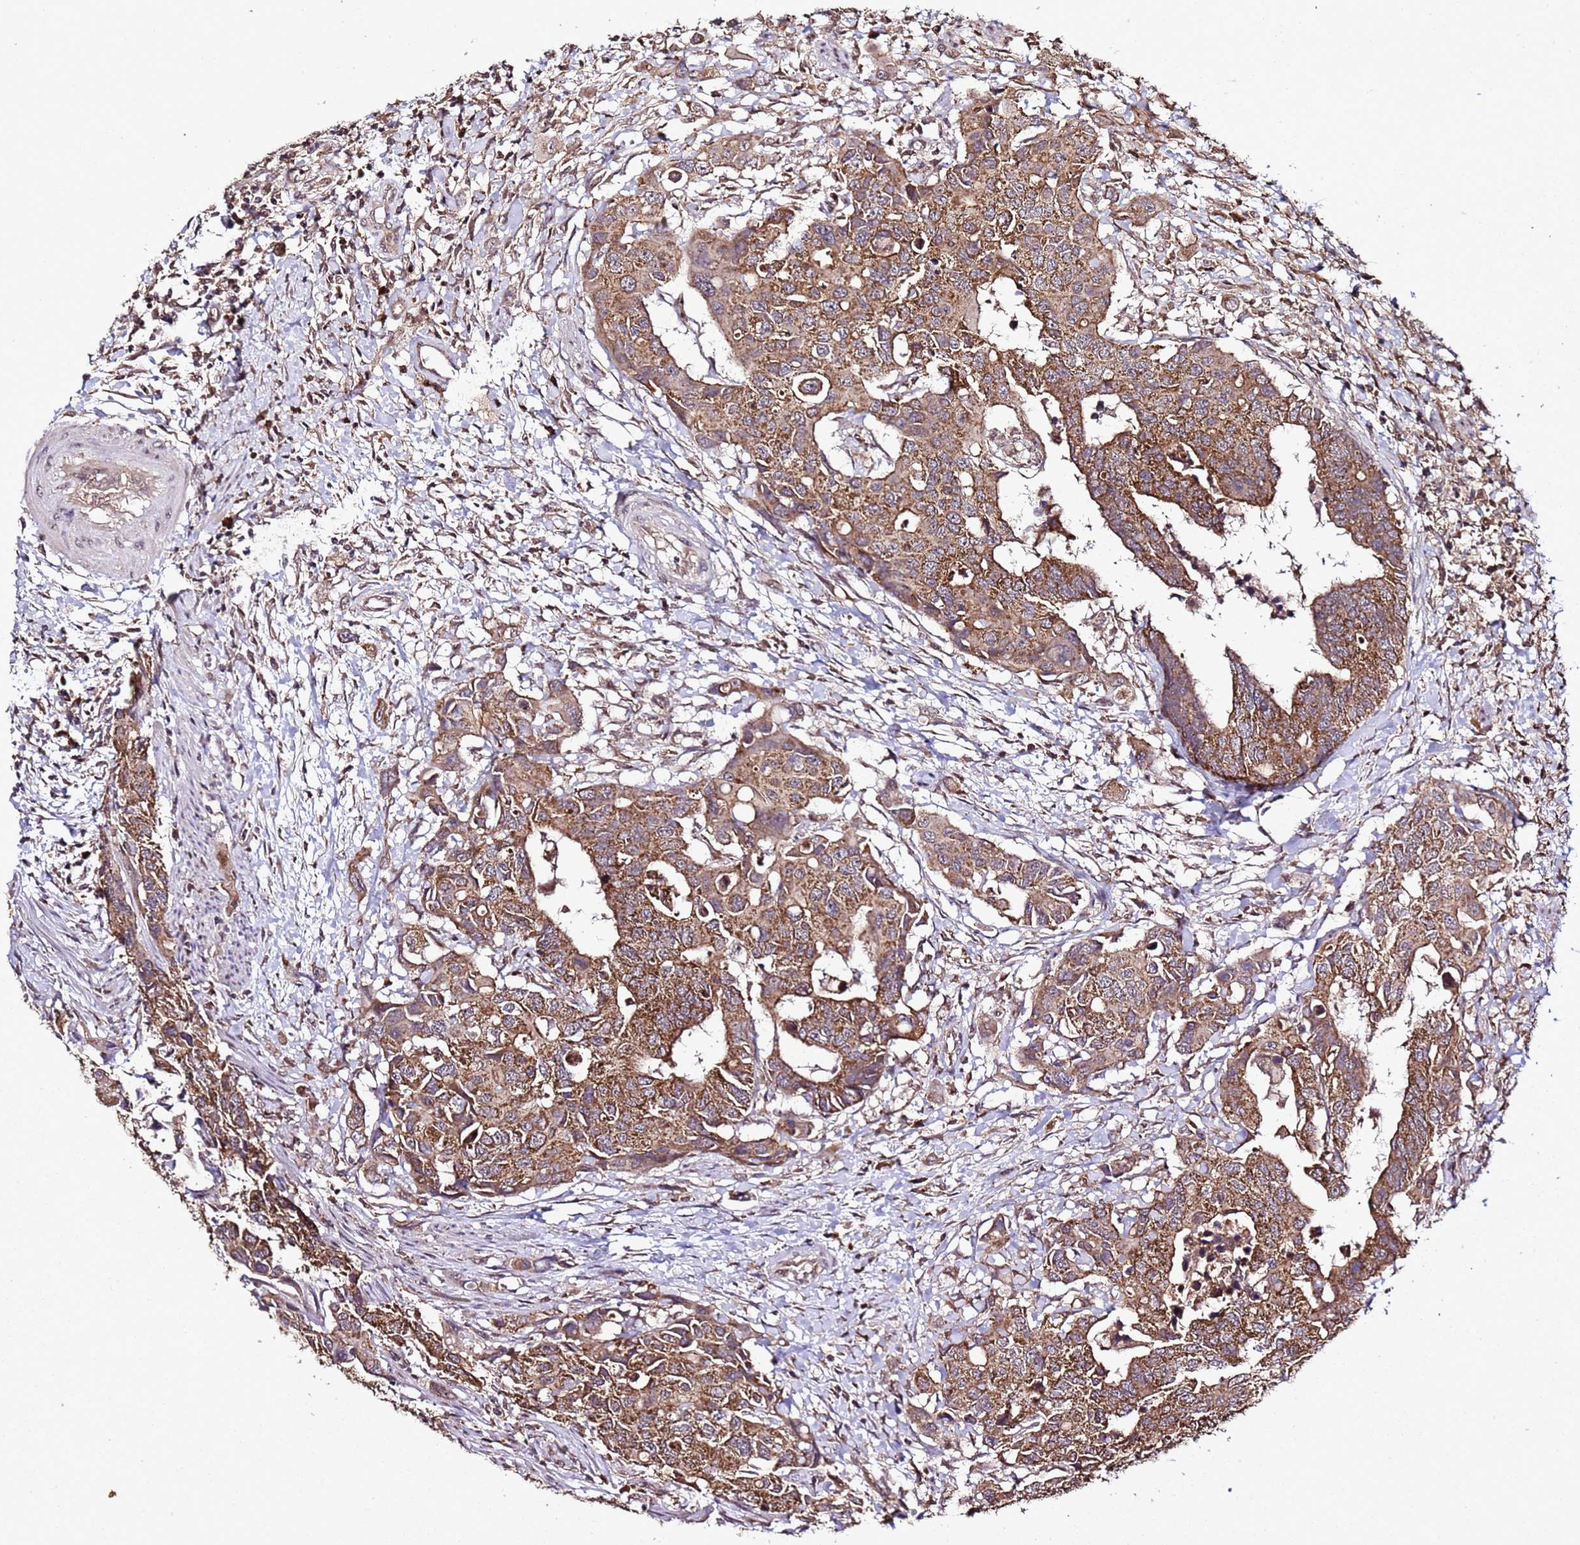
{"staining": {"intensity": "moderate", "quantity": ">75%", "location": "cytoplasmic/membranous"}, "tissue": "colorectal cancer", "cell_type": "Tumor cells", "image_type": "cancer", "snomed": [{"axis": "morphology", "description": "Adenocarcinoma, NOS"}, {"axis": "topography", "description": "Colon"}], "caption": "Tumor cells display medium levels of moderate cytoplasmic/membranous expression in approximately >75% of cells in colorectal adenocarcinoma. (DAB = brown stain, brightfield microscopy at high magnification).", "gene": "HSPBAP1", "patient": {"sex": "male", "age": 77}}